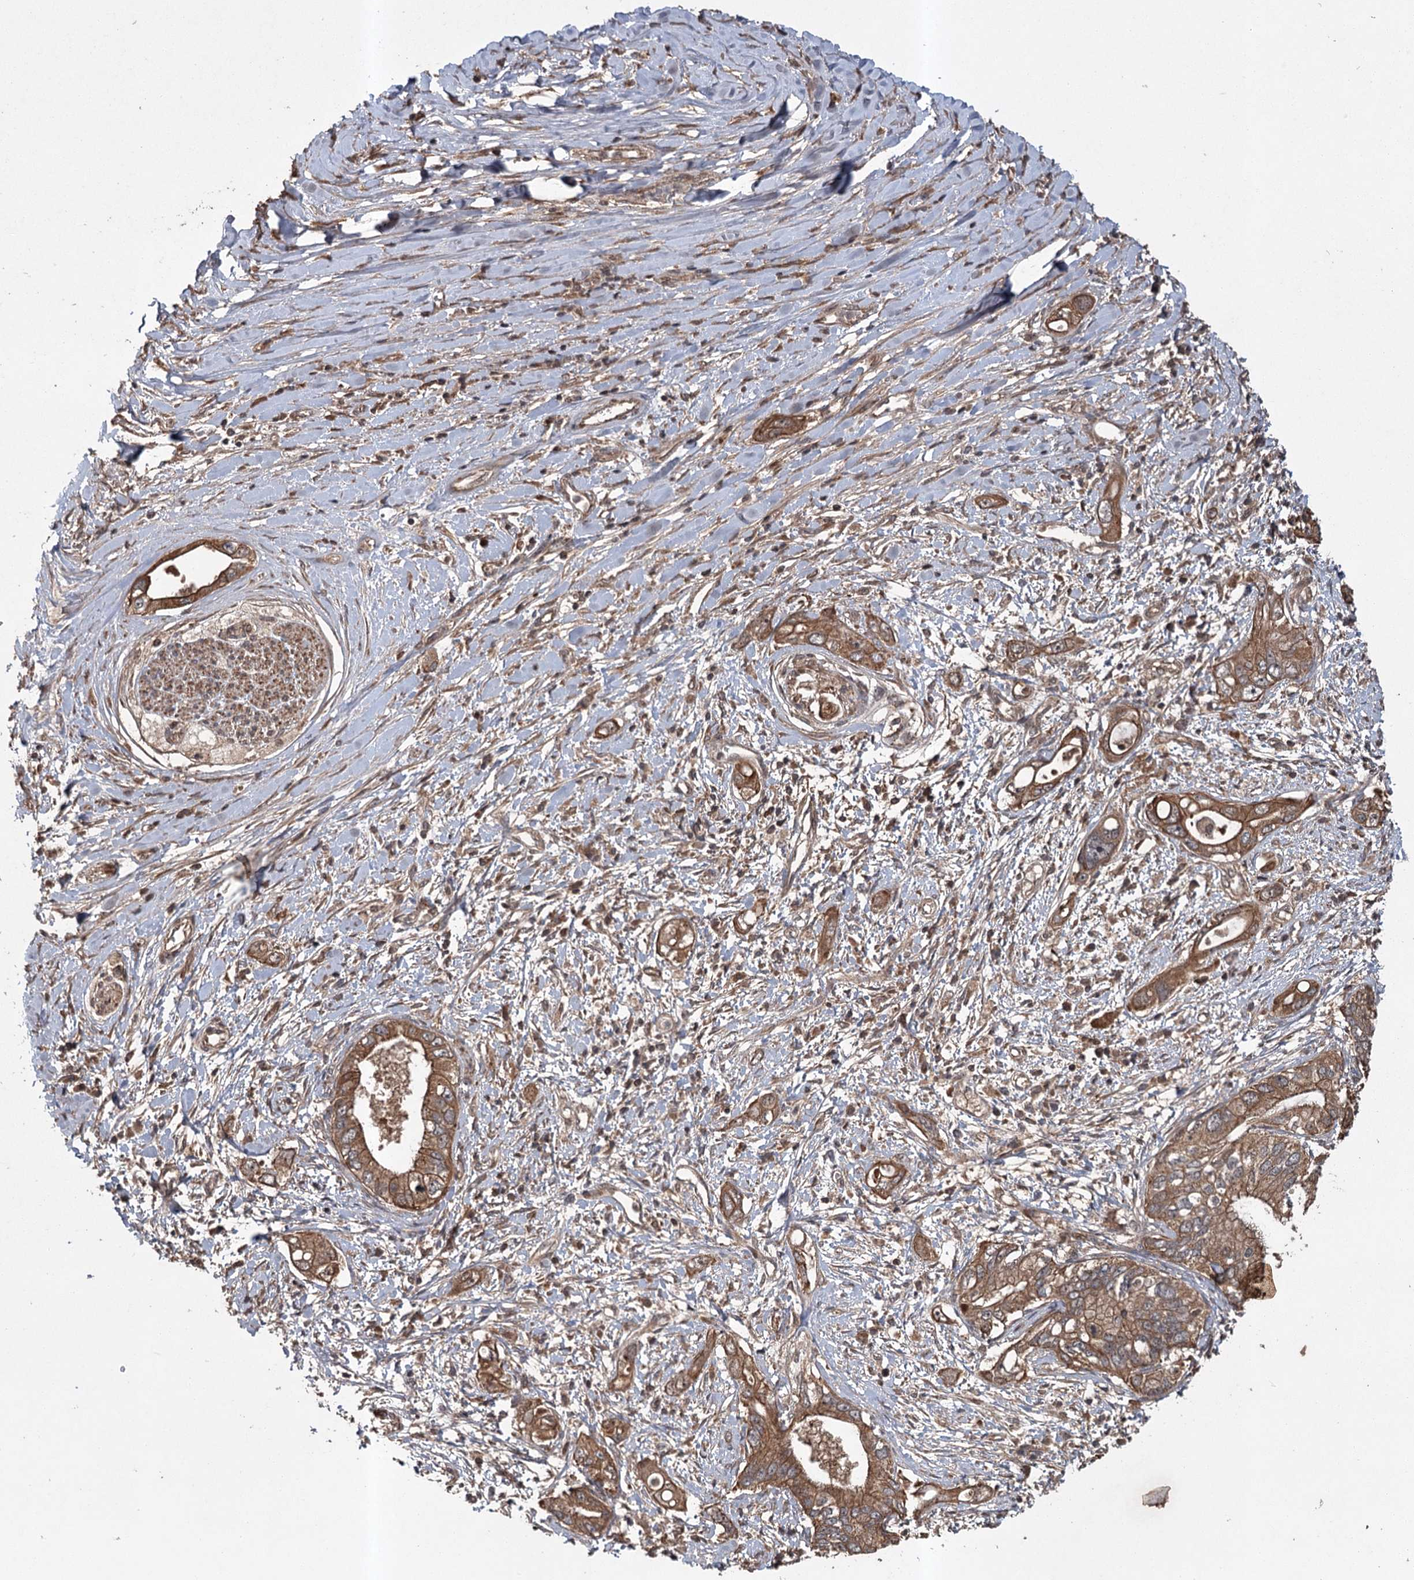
{"staining": {"intensity": "moderate", "quantity": ">75%", "location": "cytoplasmic/membranous"}, "tissue": "pancreatic cancer", "cell_type": "Tumor cells", "image_type": "cancer", "snomed": [{"axis": "morphology", "description": "Inflammation, NOS"}, {"axis": "morphology", "description": "Adenocarcinoma, NOS"}, {"axis": "topography", "description": "Pancreas"}], "caption": "An image showing moderate cytoplasmic/membranous staining in approximately >75% of tumor cells in adenocarcinoma (pancreatic), as visualized by brown immunohistochemical staining.", "gene": "RPAP3", "patient": {"sex": "female", "age": 56}}